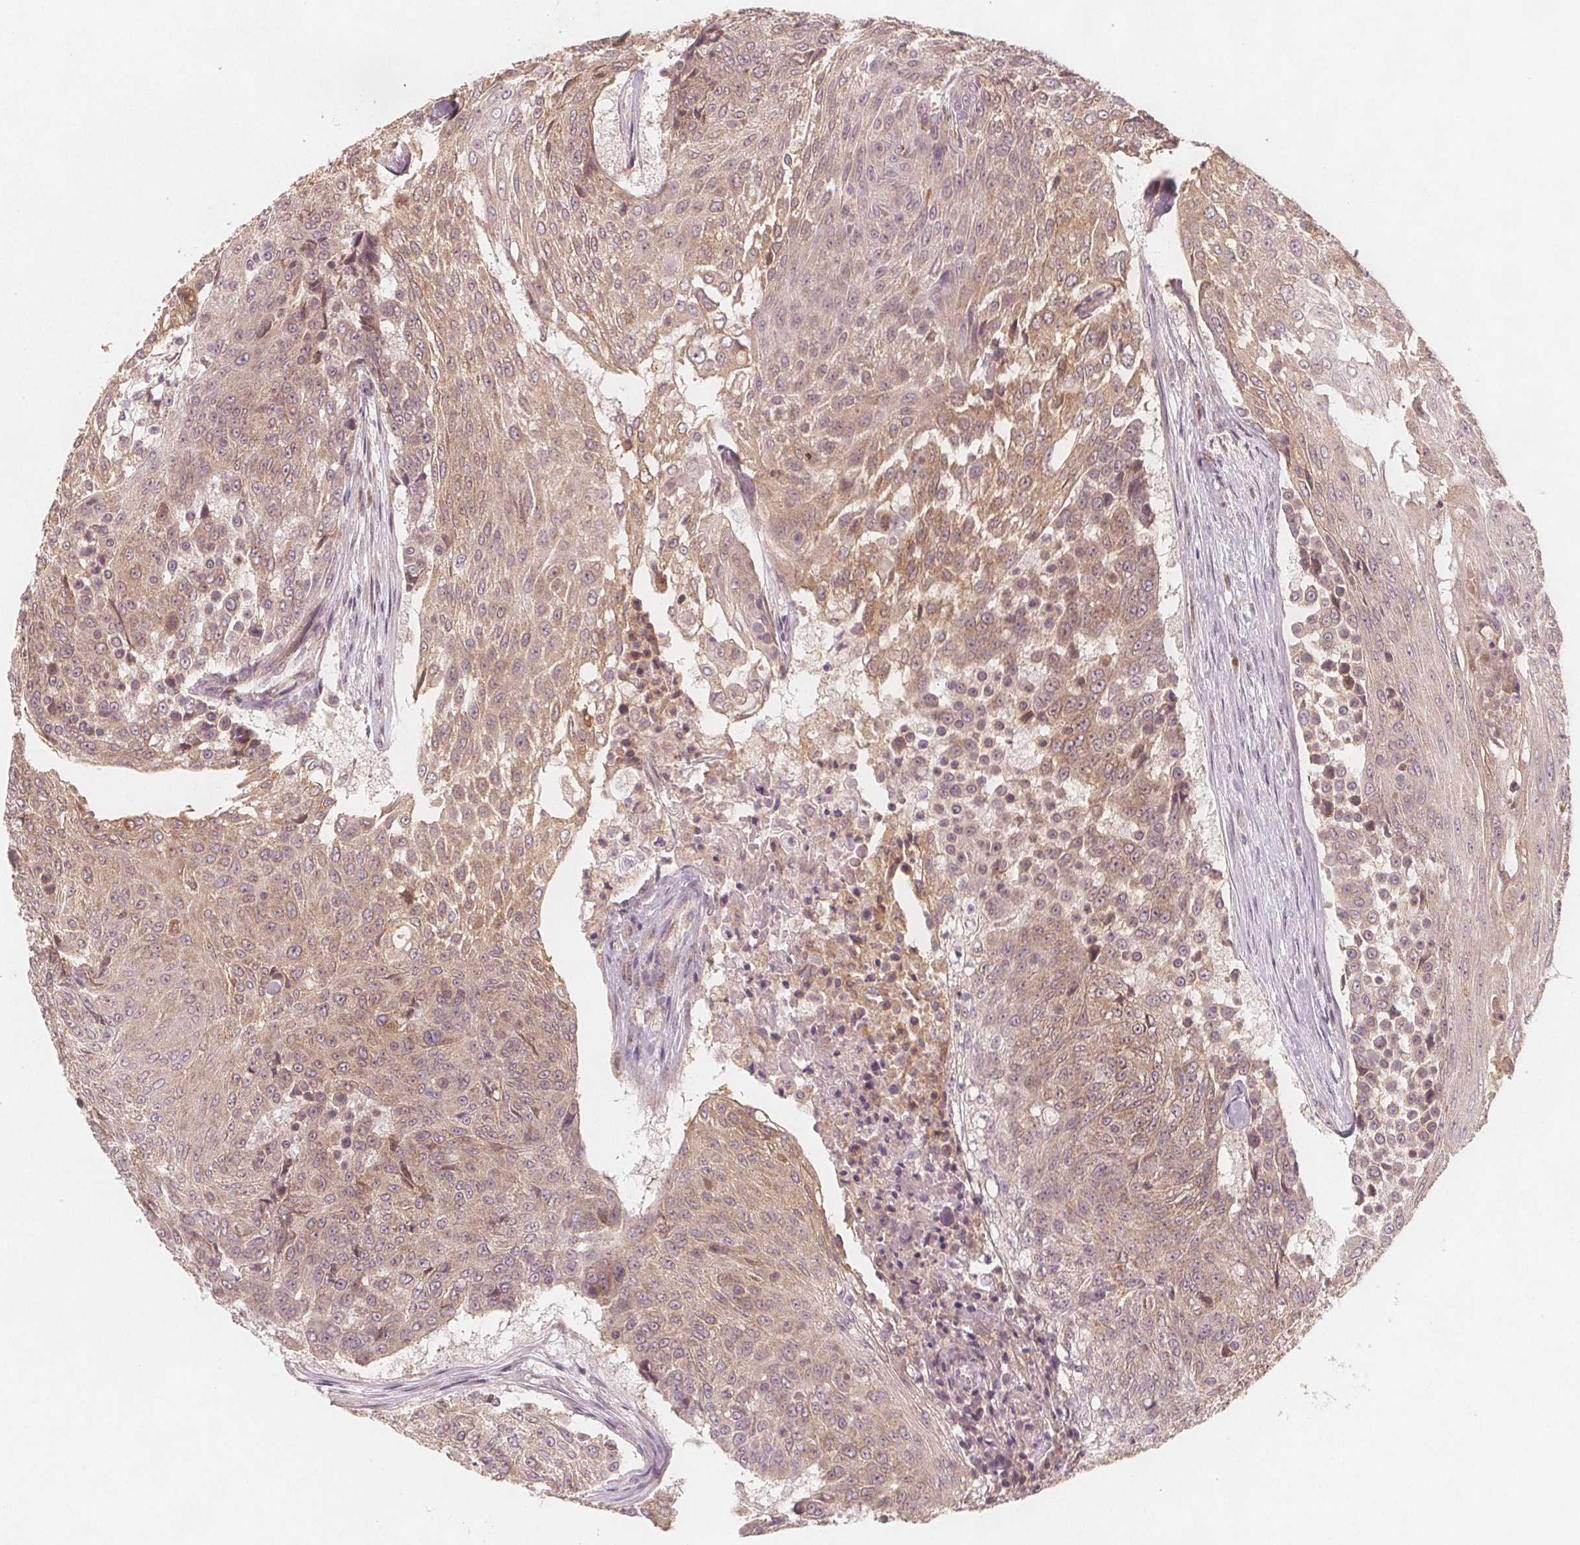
{"staining": {"intensity": "weak", "quantity": ">75%", "location": "cytoplasmic/membranous"}, "tissue": "urothelial cancer", "cell_type": "Tumor cells", "image_type": "cancer", "snomed": [{"axis": "morphology", "description": "Urothelial carcinoma, High grade"}, {"axis": "topography", "description": "Urinary bladder"}], "caption": "The immunohistochemical stain labels weak cytoplasmic/membranous positivity in tumor cells of high-grade urothelial carcinoma tissue.", "gene": "NCSTN", "patient": {"sex": "female", "age": 63}}